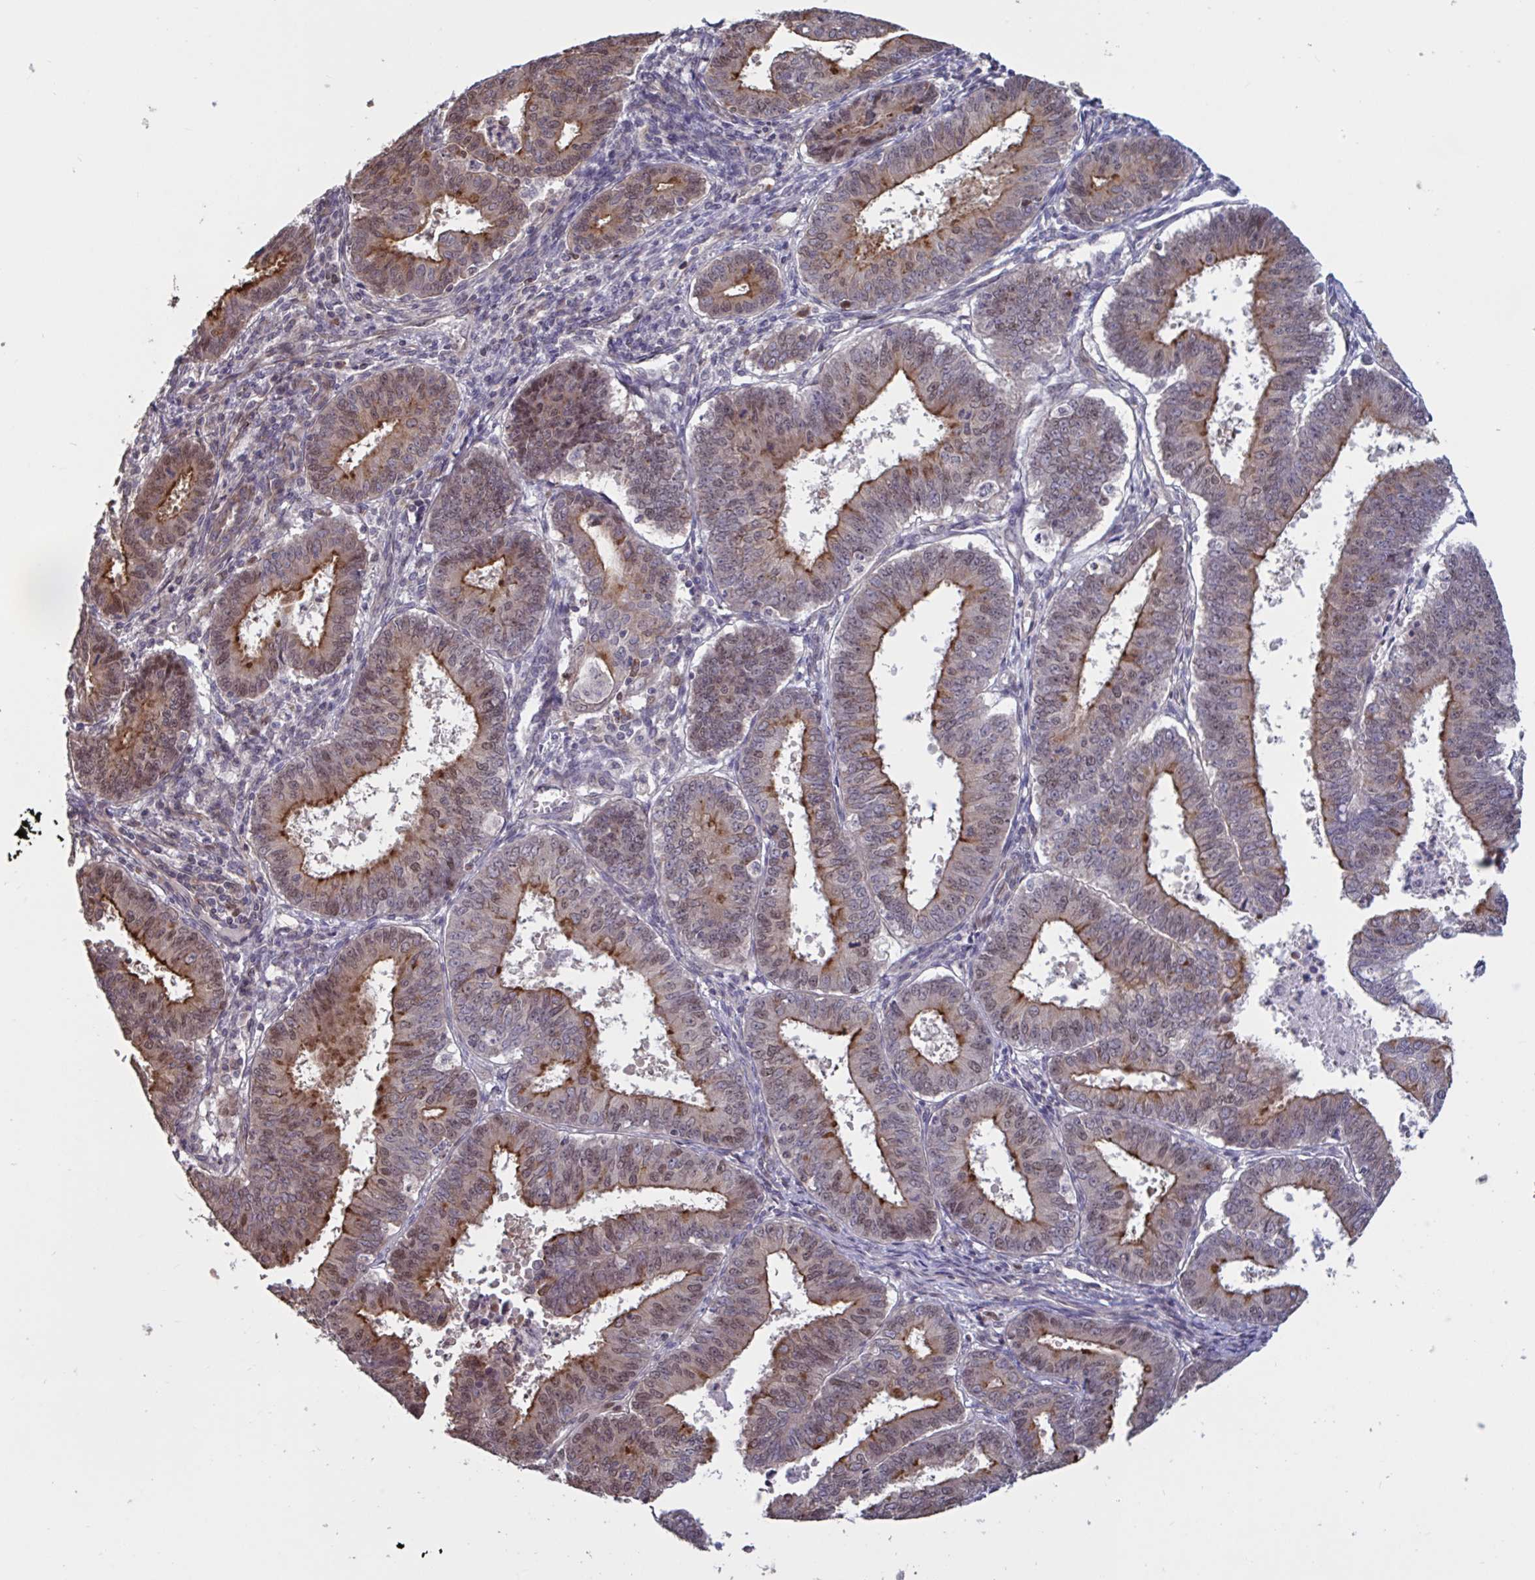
{"staining": {"intensity": "weak", "quantity": "25%-75%", "location": "nuclear"}, "tissue": "endometrial cancer", "cell_type": "Tumor cells", "image_type": "cancer", "snomed": [{"axis": "morphology", "description": "Adenocarcinoma, NOS"}, {"axis": "topography", "description": "Endometrium"}], "caption": "This is a photomicrograph of immunohistochemistry (IHC) staining of endometrial cancer, which shows weak staining in the nuclear of tumor cells.", "gene": "IPO5", "patient": {"sex": "female", "age": 73}}